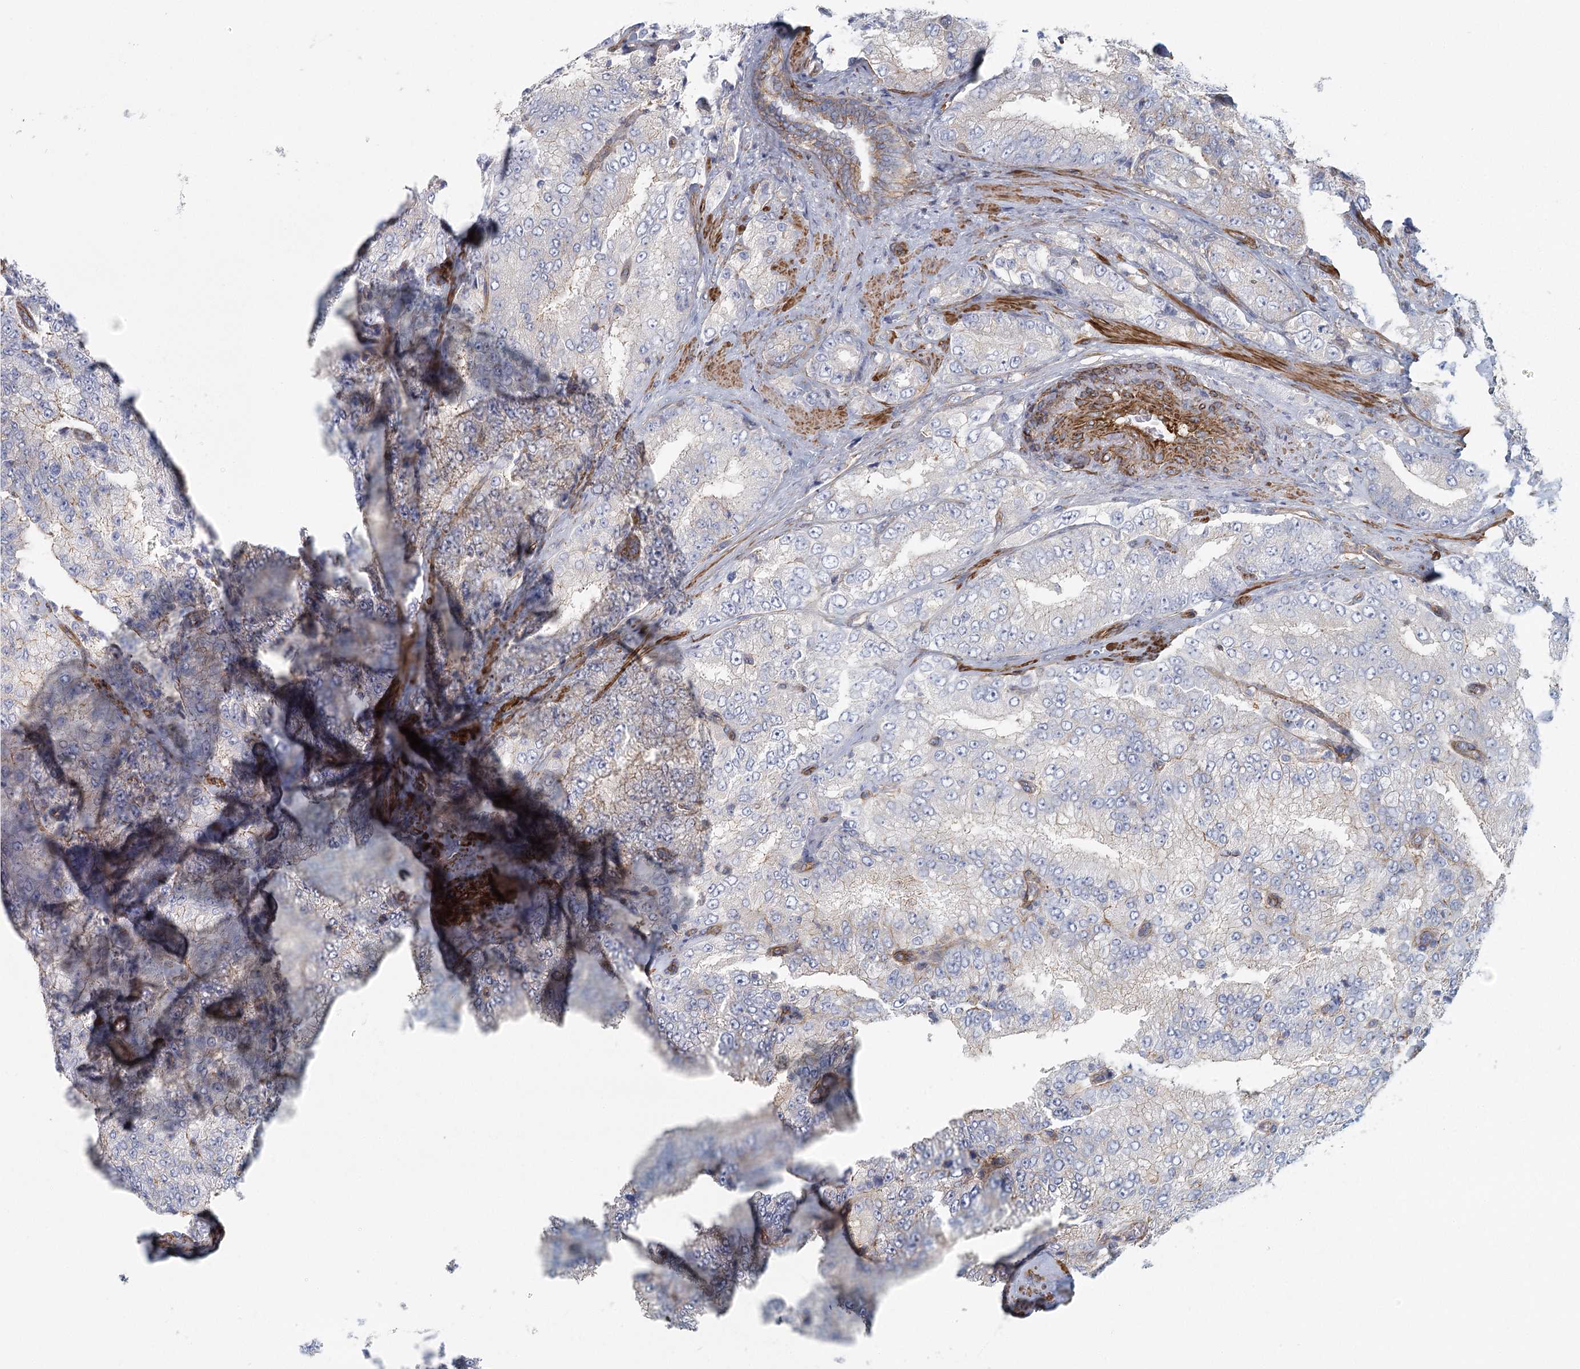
{"staining": {"intensity": "negative", "quantity": "none", "location": "none"}, "tissue": "prostate cancer", "cell_type": "Tumor cells", "image_type": "cancer", "snomed": [{"axis": "morphology", "description": "Adenocarcinoma, High grade"}, {"axis": "topography", "description": "Prostate"}], "caption": "Micrograph shows no protein positivity in tumor cells of adenocarcinoma (high-grade) (prostate) tissue.", "gene": "IFT46", "patient": {"sex": "male", "age": 58}}